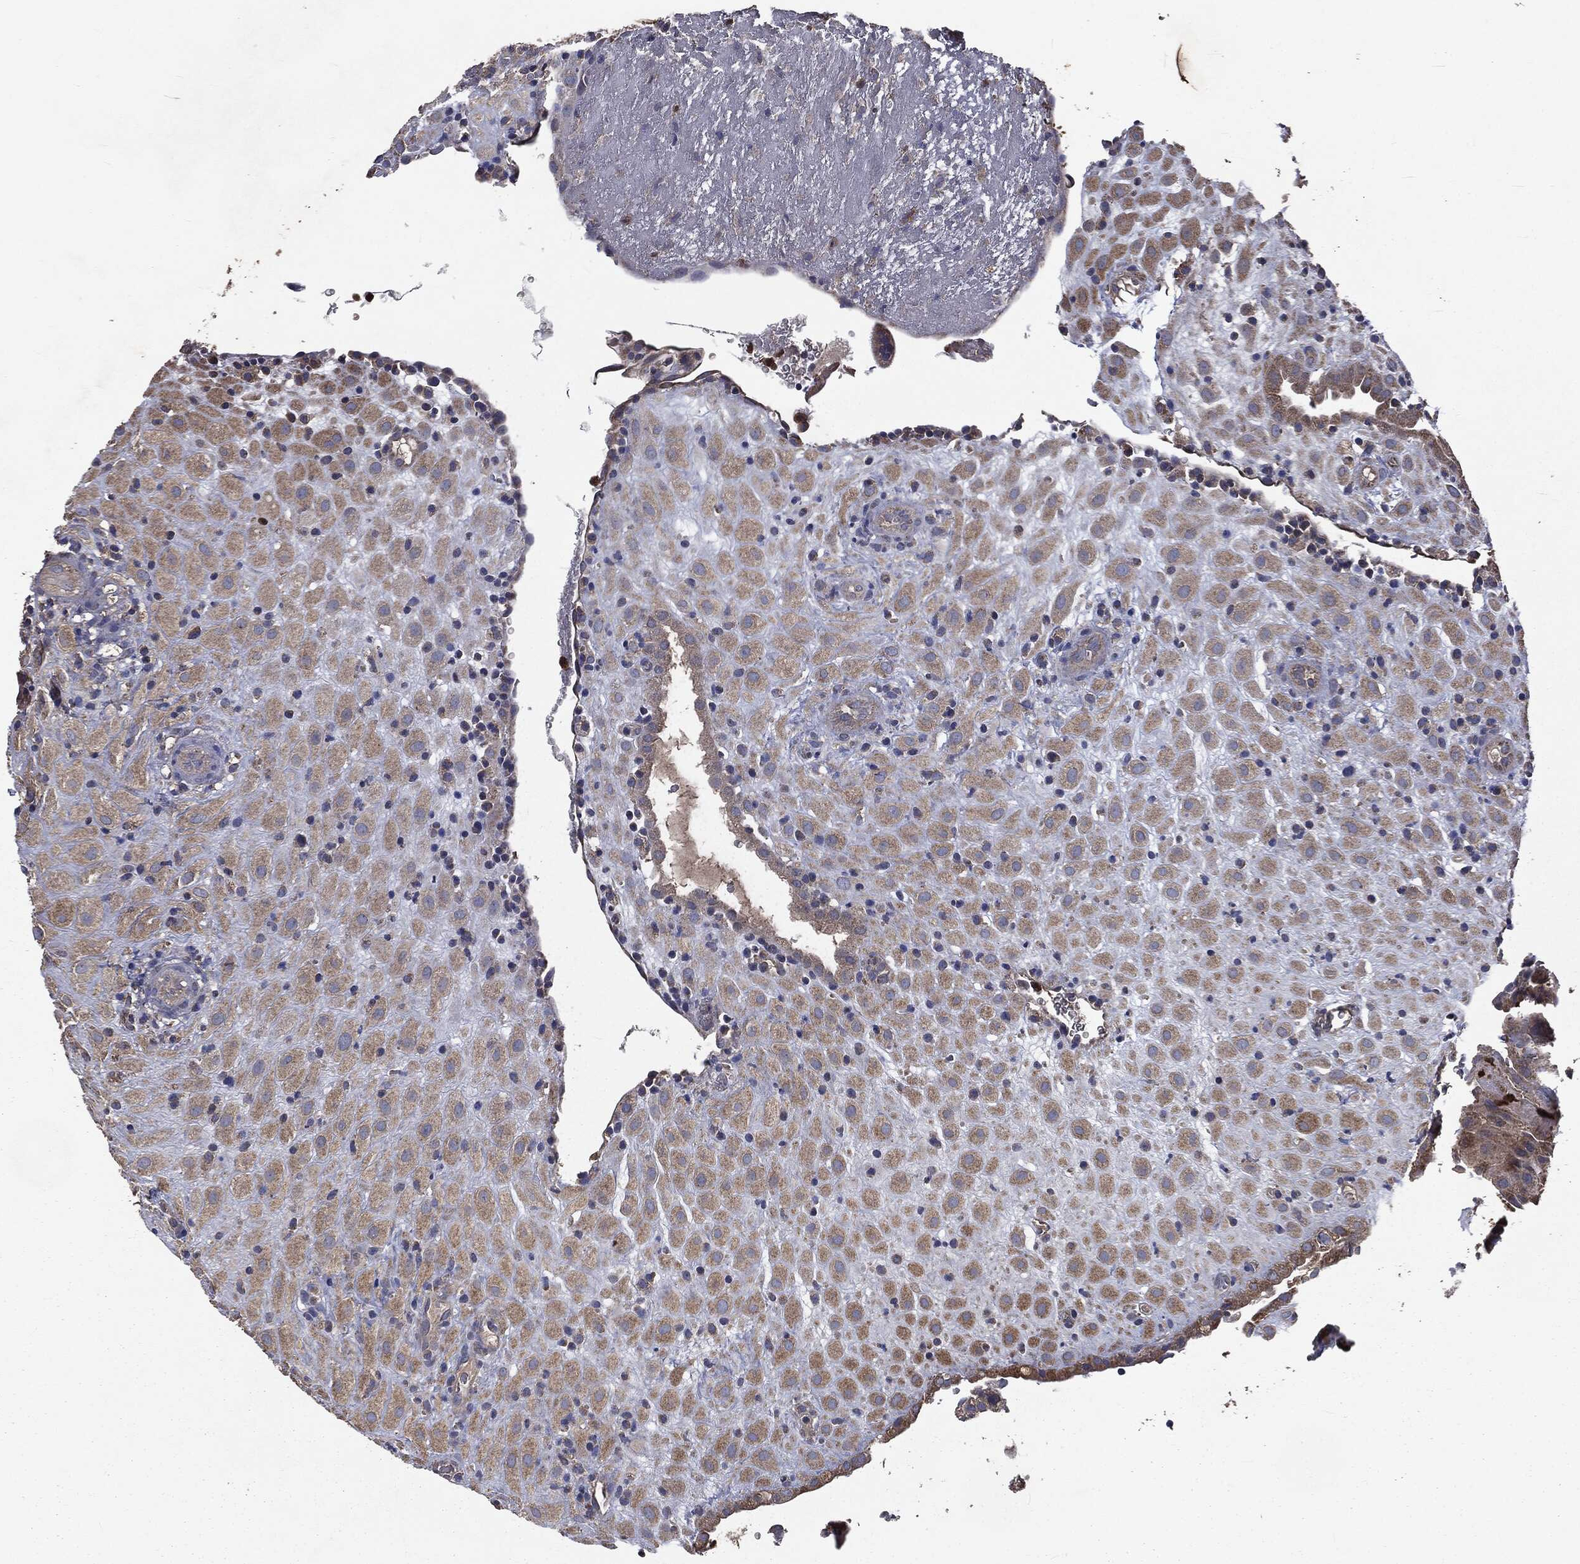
{"staining": {"intensity": "weak", "quantity": ">75%", "location": "cytoplasmic/membranous"}, "tissue": "placenta", "cell_type": "Decidual cells", "image_type": "normal", "snomed": [{"axis": "morphology", "description": "Normal tissue, NOS"}, {"axis": "topography", "description": "Placenta"}], "caption": "Decidual cells exhibit low levels of weak cytoplasmic/membranous positivity in about >75% of cells in unremarkable human placenta.", "gene": "MAPK6", "patient": {"sex": "female", "age": 19}}